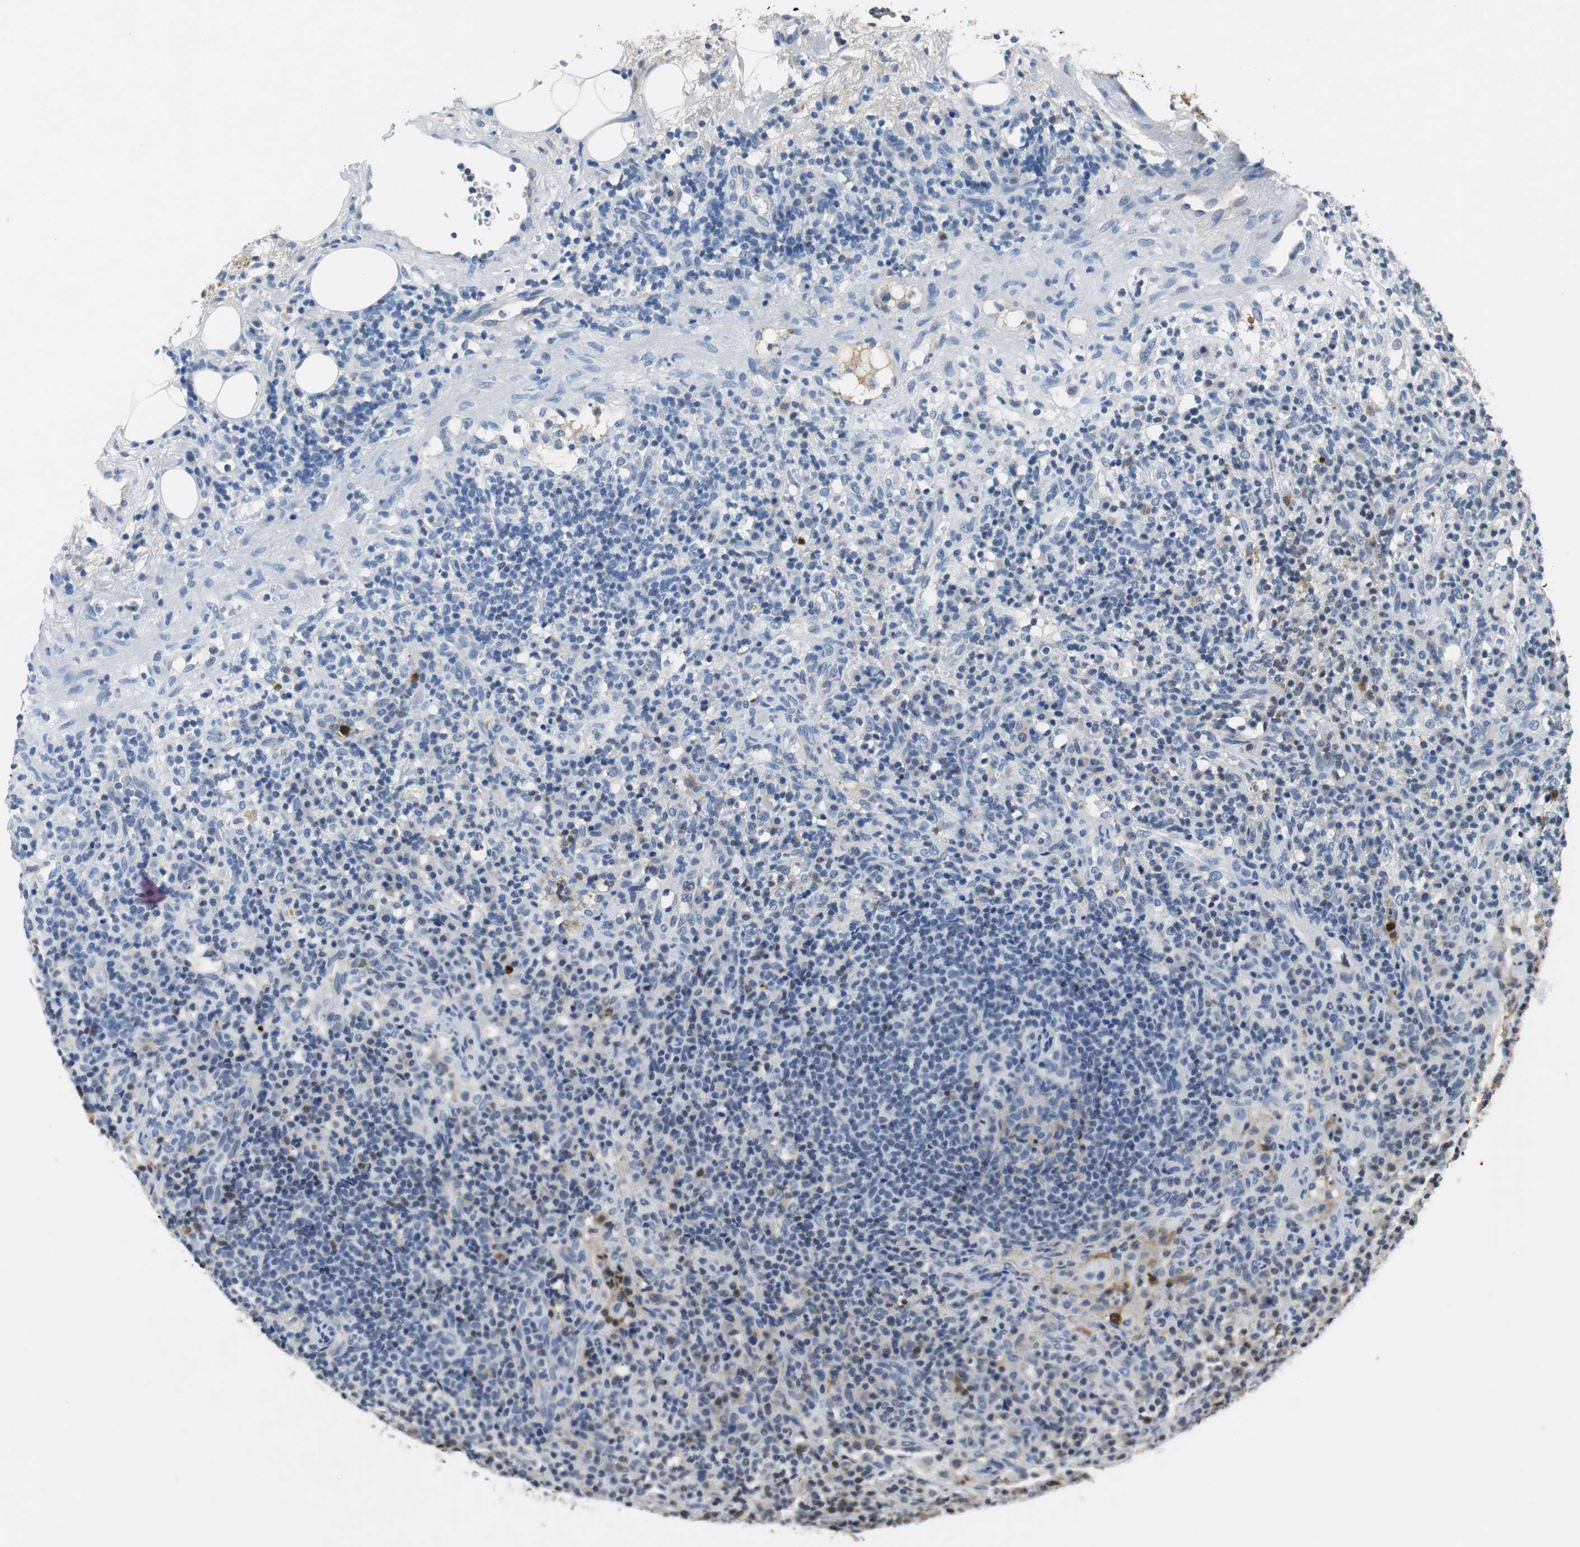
{"staining": {"intensity": "negative", "quantity": "none", "location": "none"}, "tissue": "lymphoma", "cell_type": "Tumor cells", "image_type": "cancer", "snomed": [{"axis": "morphology", "description": "Hodgkin's disease, NOS"}, {"axis": "topography", "description": "Lymph node"}], "caption": "This is an immunohistochemistry micrograph of human lymphoma. There is no positivity in tumor cells.", "gene": "ORM1", "patient": {"sex": "male", "age": 65}}